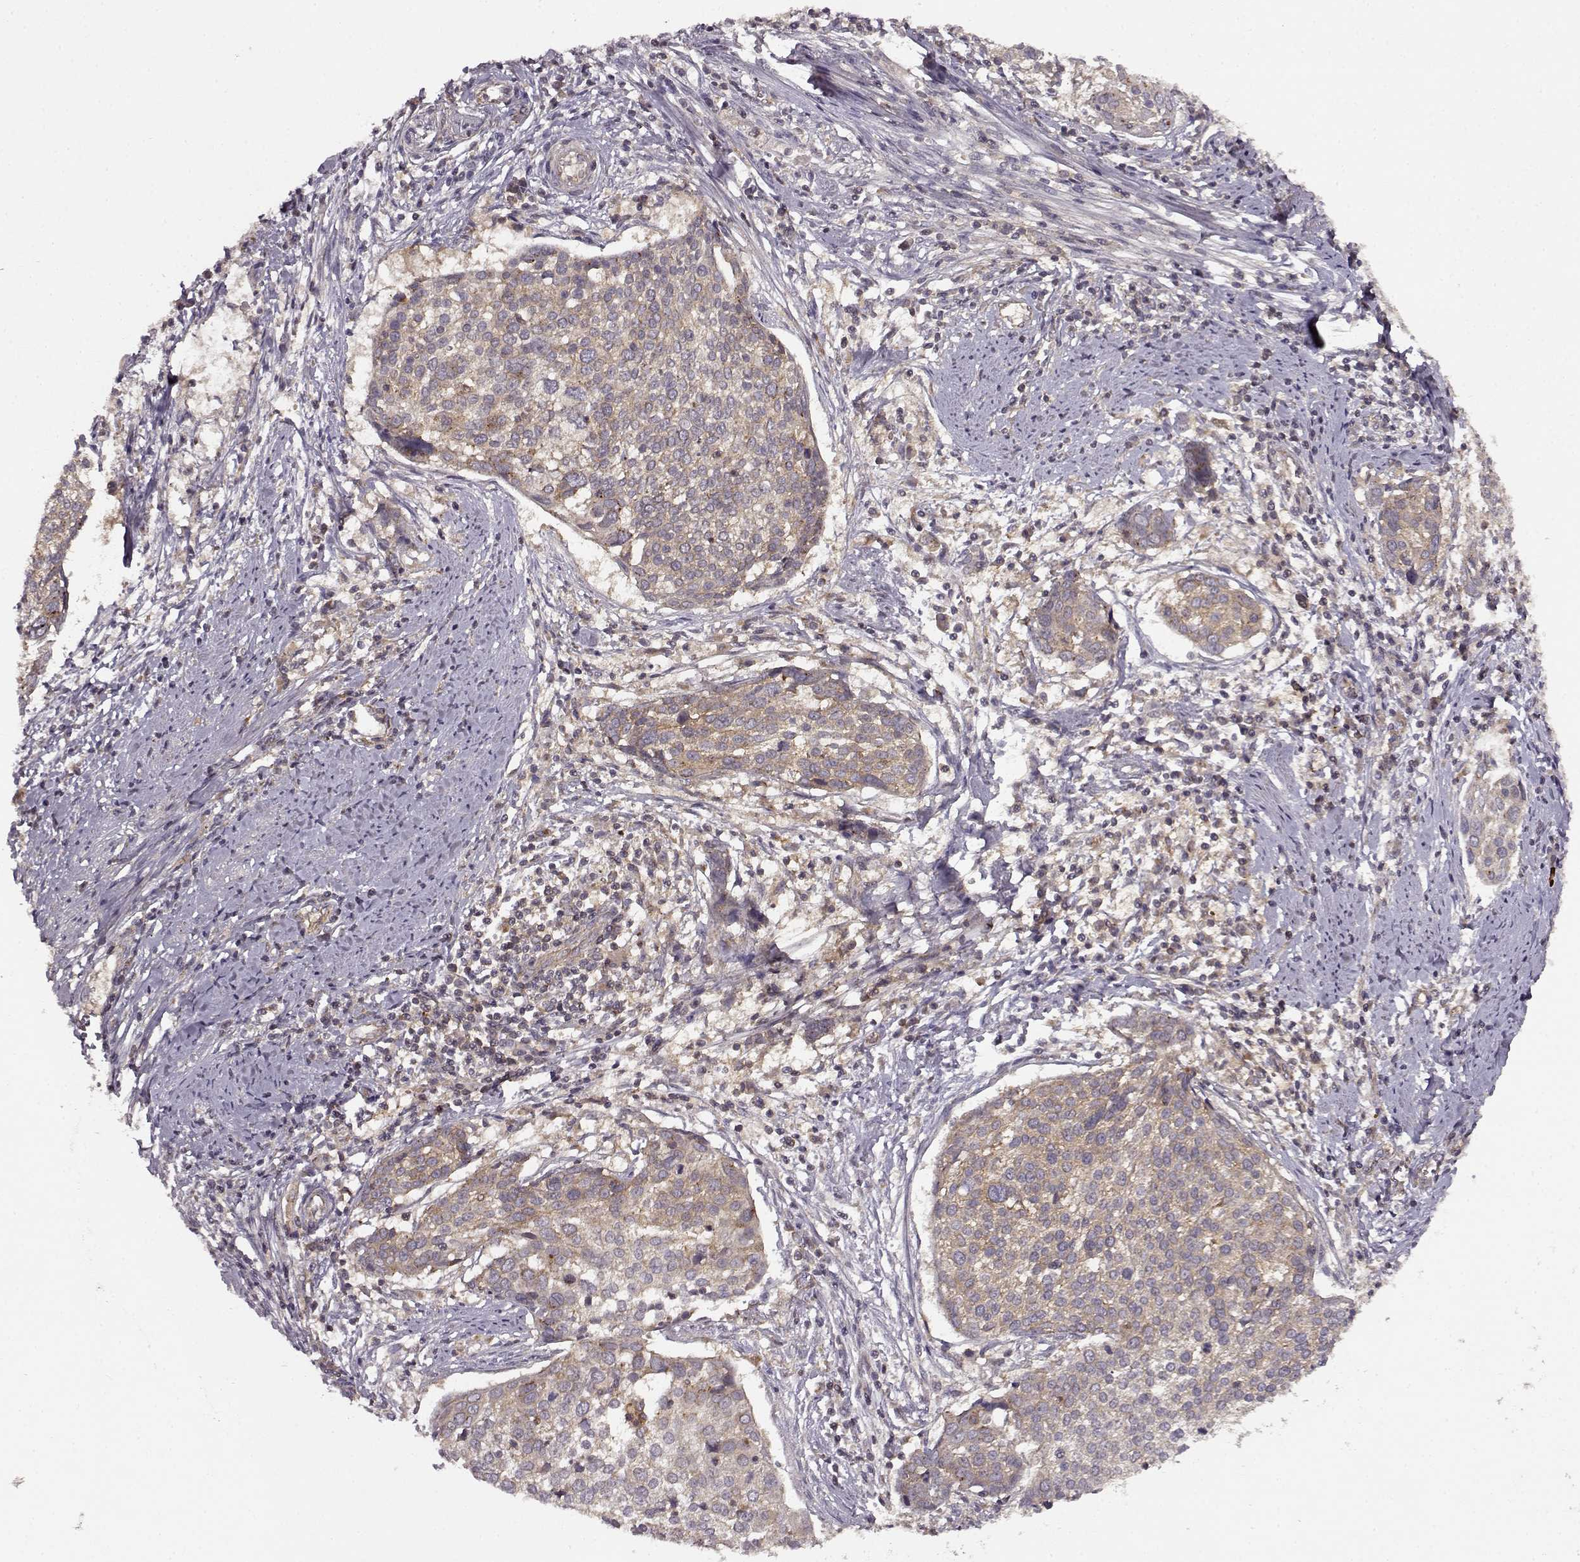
{"staining": {"intensity": "weak", "quantity": ">75%", "location": "cytoplasmic/membranous"}, "tissue": "cervical cancer", "cell_type": "Tumor cells", "image_type": "cancer", "snomed": [{"axis": "morphology", "description": "Squamous cell carcinoma, NOS"}, {"axis": "topography", "description": "Cervix"}], "caption": "An IHC histopathology image of neoplastic tissue is shown. Protein staining in brown highlights weak cytoplasmic/membranous positivity in cervical cancer within tumor cells.", "gene": "IFRD2", "patient": {"sex": "female", "age": 39}}